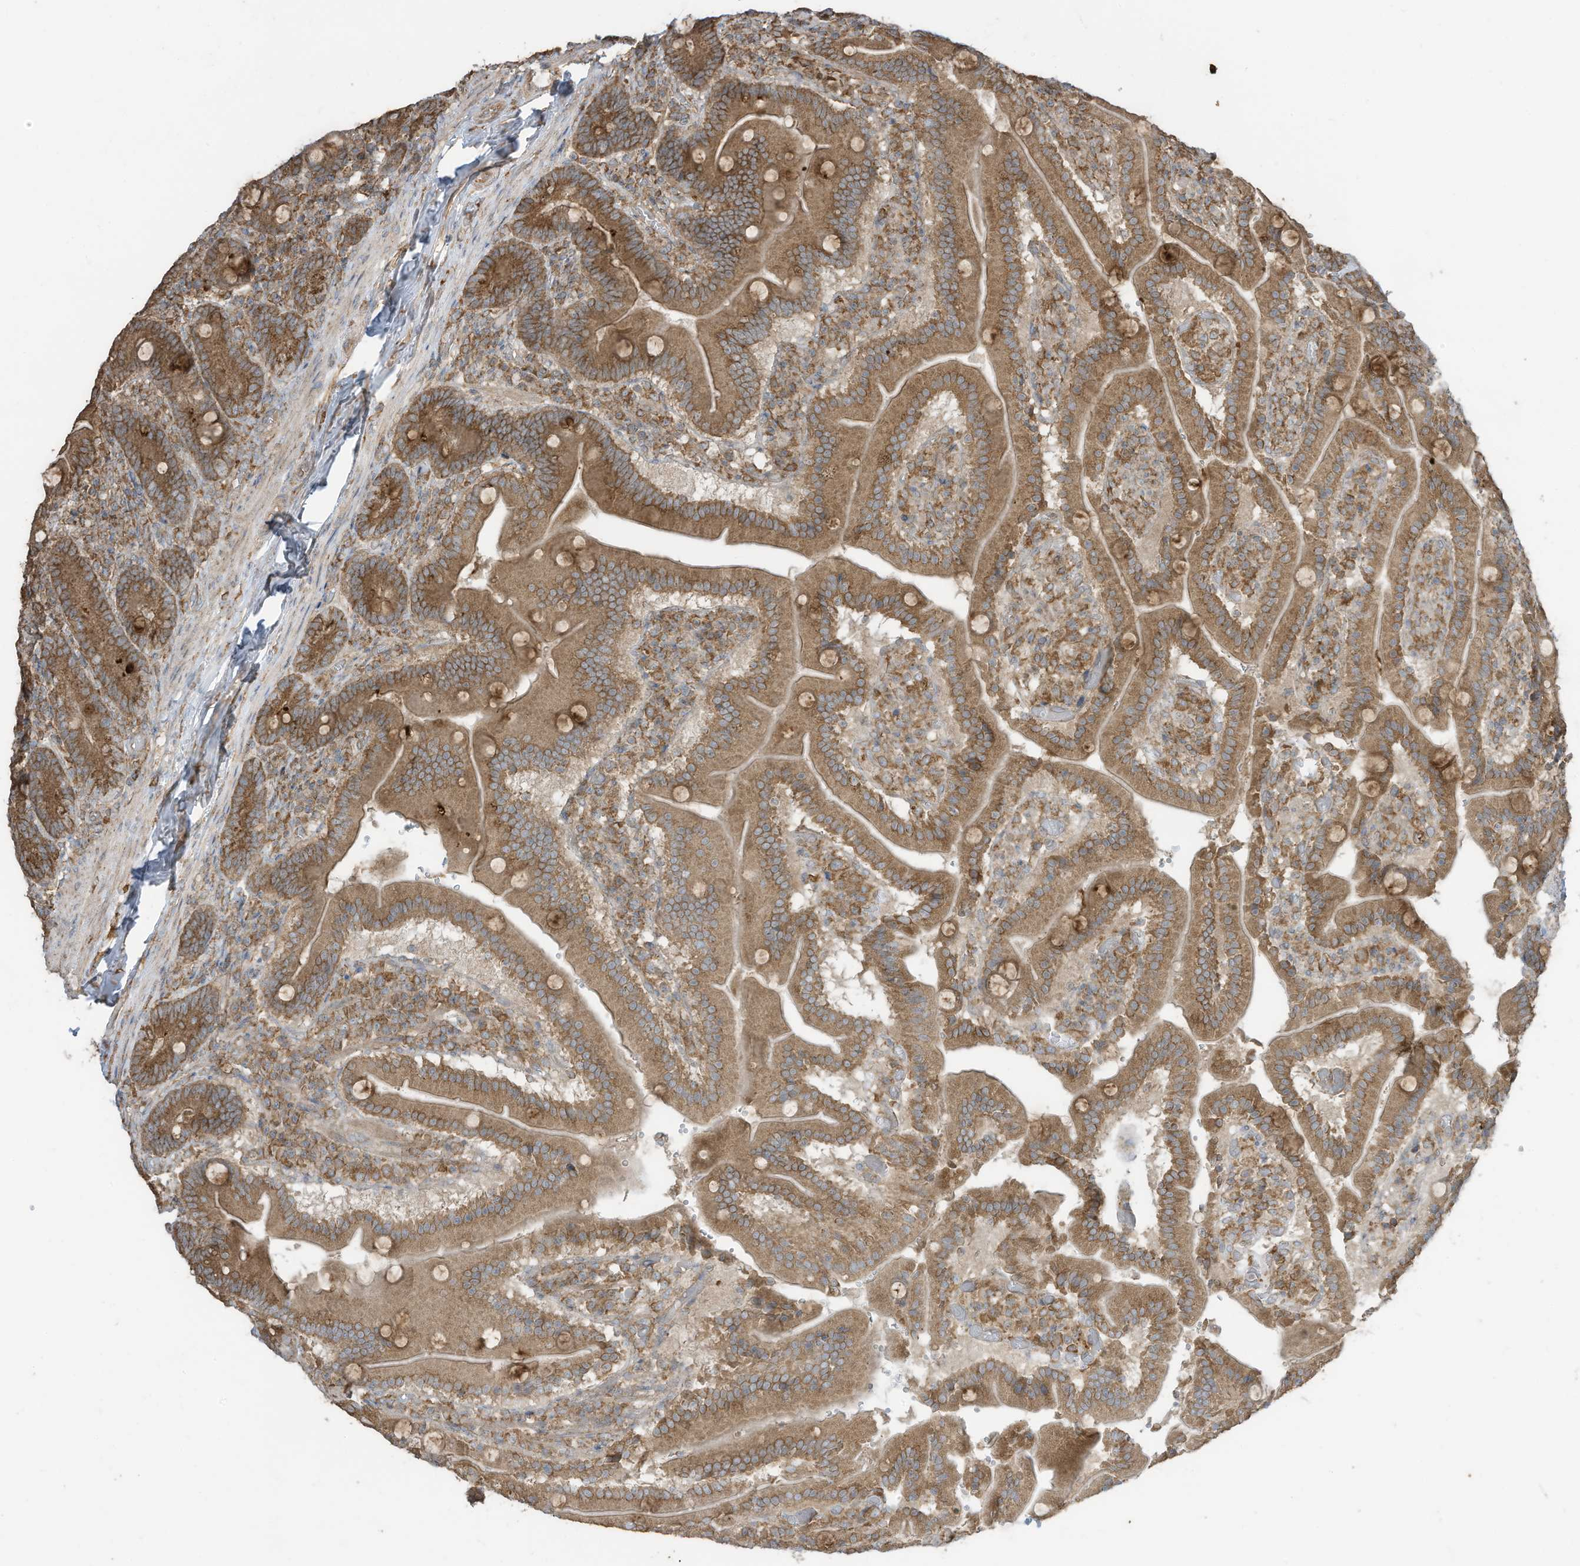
{"staining": {"intensity": "moderate", "quantity": ">75%", "location": "cytoplasmic/membranous"}, "tissue": "duodenum", "cell_type": "Glandular cells", "image_type": "normal", "snomed": [{"axis": "morphology", "description": "Normal tissue, NOS"}, {"axis": "topography", "description": "Duodenum"}], "caption": "Immunohistochemistry (IHC) (DAB) staining of normal human duodenum shows moderate cytoplasmic/membranous protein expression in approximately >75% of glandular cells.", "gene": "CGAS", "patient": {"sex": "female", "age": 62}}